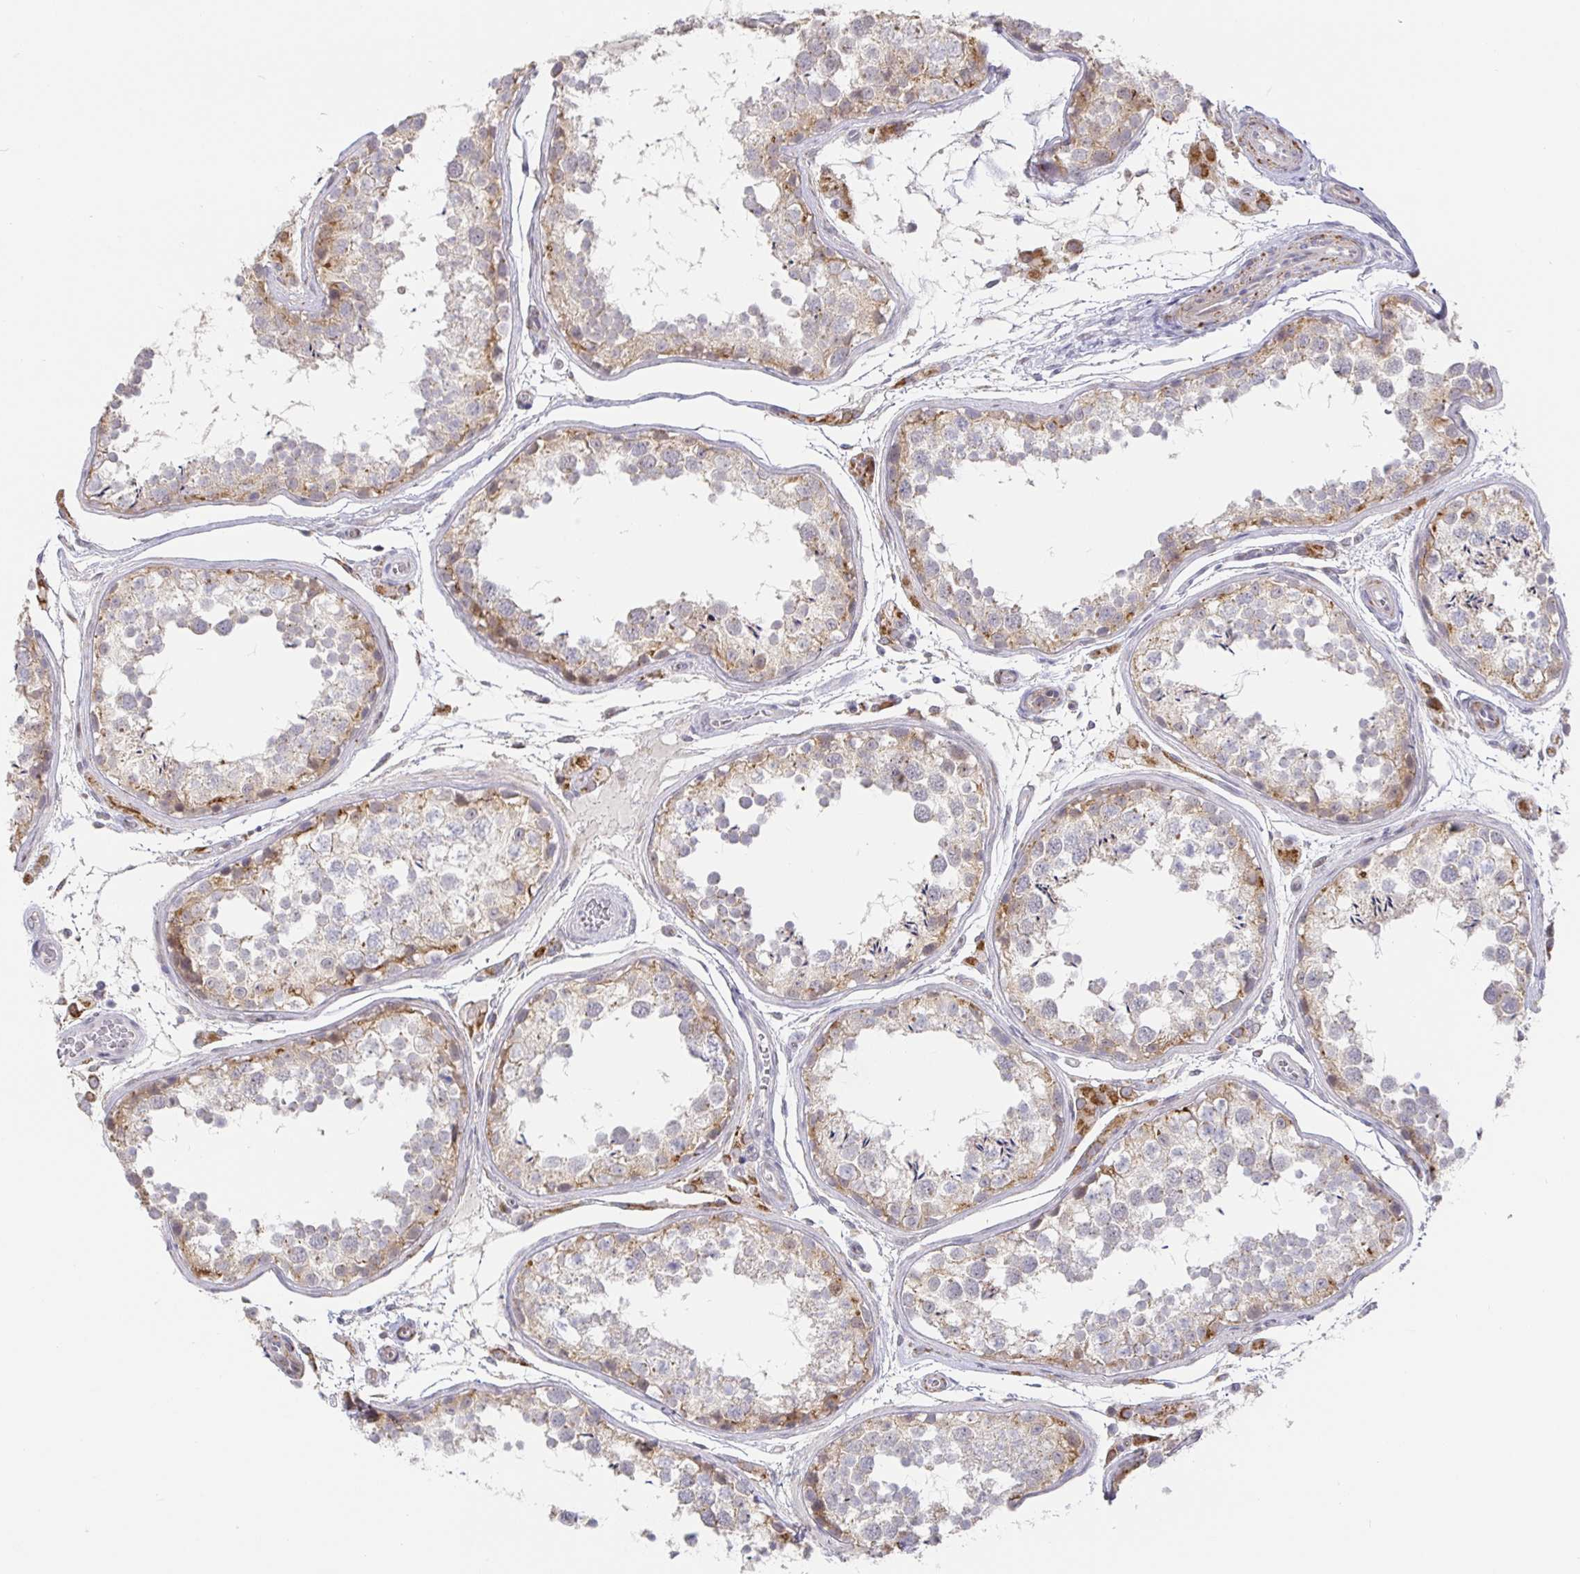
{"staining": {"intensity": "weak", "quantity": "<25%", "location": "cytoplasmic/membranous"}, "tissue": "testis", "cell_type": "Cells in seminiferous ducts", "image_type": "normal", "snomed": [{"axis": "morphology", "description": "Normal tissue, NOS"}, {"axis": "topography", "description": "Testis"}], "caption": "Testis was stained to show a protein in brown. There is no significant positivity in cells in seminiferous ducts. (DAB (3,3'-diaminobenzidine) immunohistochemistry (IHC) with hematoxylin counter stain).", "gene": "CIT", "patient": {"sex": "male", "age": 29}}